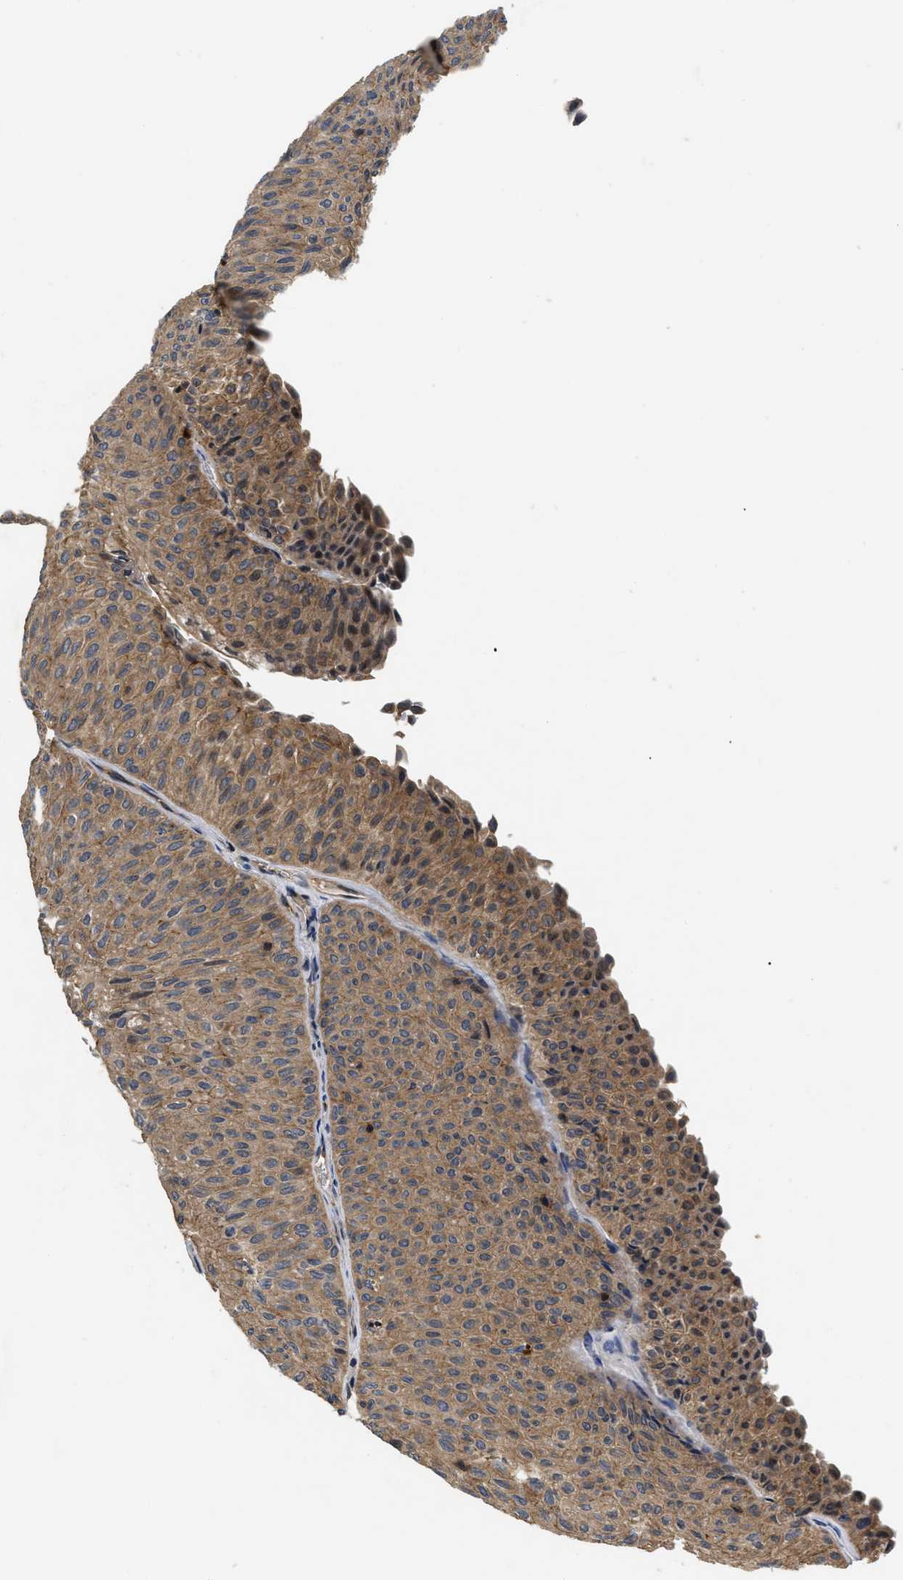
{"staining": {"intensity": "moderate", "quantity": ">75%", "location": "cytoplasmic/membranous"}, "tissue": "urothelial cancer", "cell_type": "Tumor cells", "image_type": "cancer", "snomed": [{"axis": "morphology", "description": "Urothelial carcinoma, Low grade"}, {"axis": "topography", "description": "Urinary bladder"}], "caption": "Immunohistochemistry (DAB (3,3'-diaminobenzidine)) staining of human low-grade urothelial carcinoma demonstrates moderate cytoplasmic/membranous protein expression in approximately >75% of tumor cells.", "gene": "HMGCR", "patient": {"sex": "male", "age": 78}}